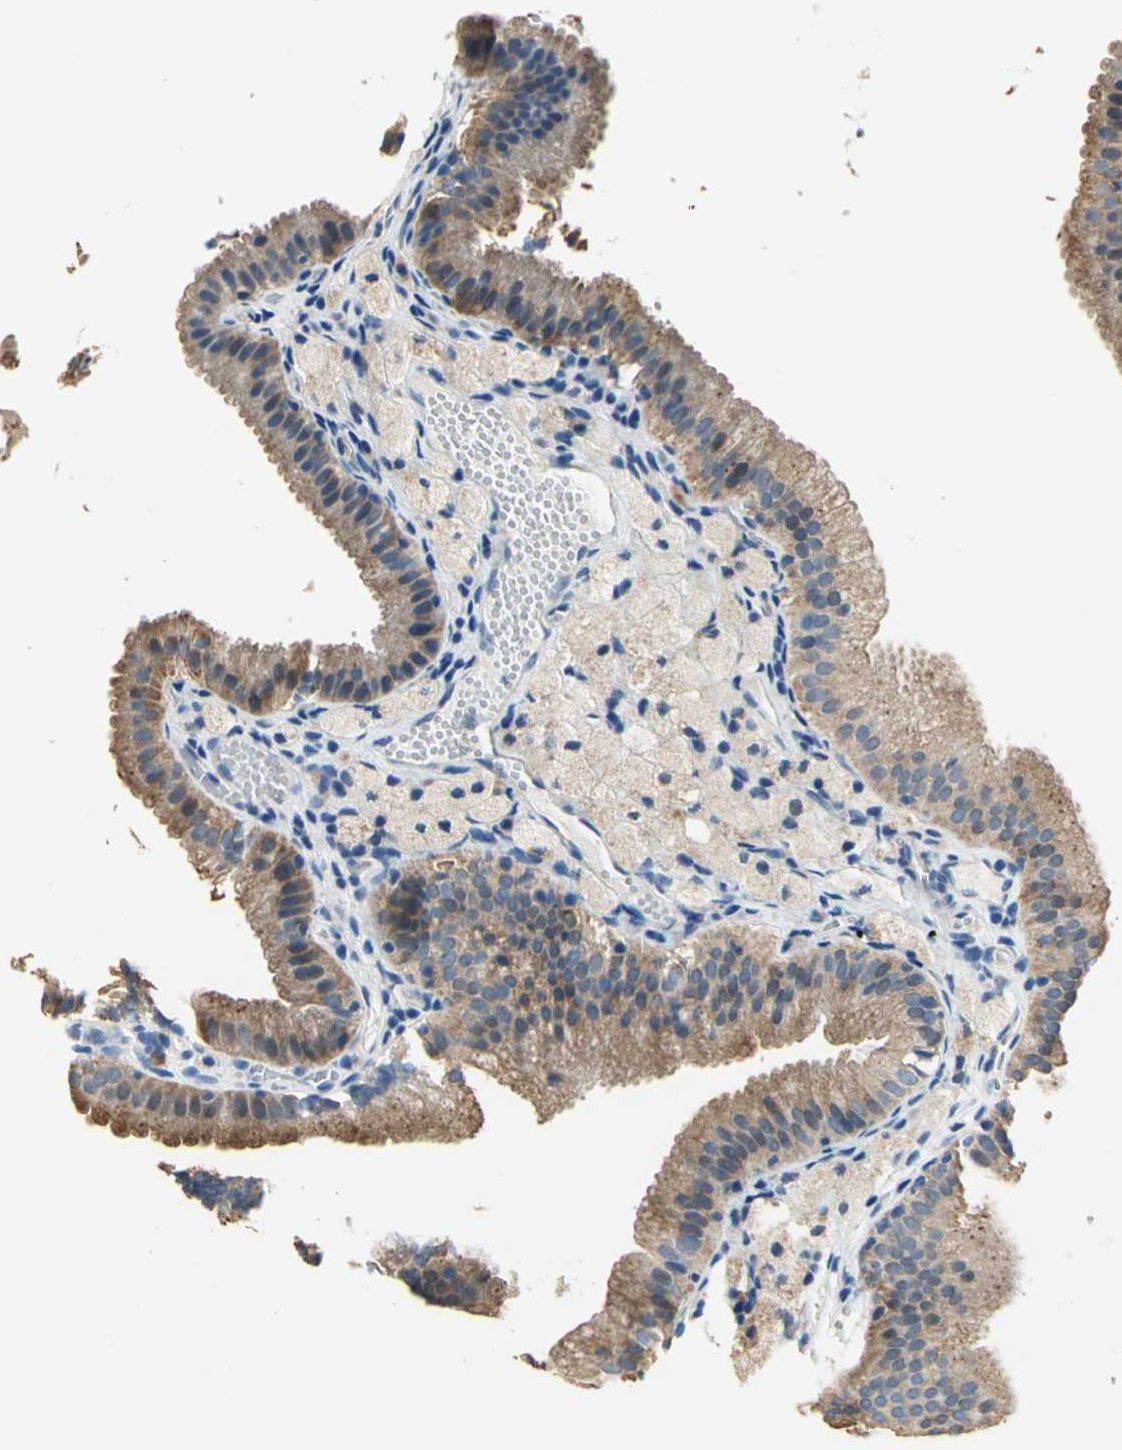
{"staining": {"intensity": "moderate", "quantity": ">75%", "location": "cytoplasmic/membranous"}, "tissue": "gallbladder", "cell_type": "Glandular cells", "image_type": "normal", "snomed": [{"axis": "morphology", "description": "Normal tissue, NOS"}, {"axis": "topography", "description": "Gallbladder"}], "caption": "Immunohistochemical staining of unremarkable human gallbladder demonstrates medium levels of moderate cytoplasmic/membranous staining in approximately >75% of glandular cells.", "gene": "RASD2", "patient": {"sex": "female", "age": 24}}